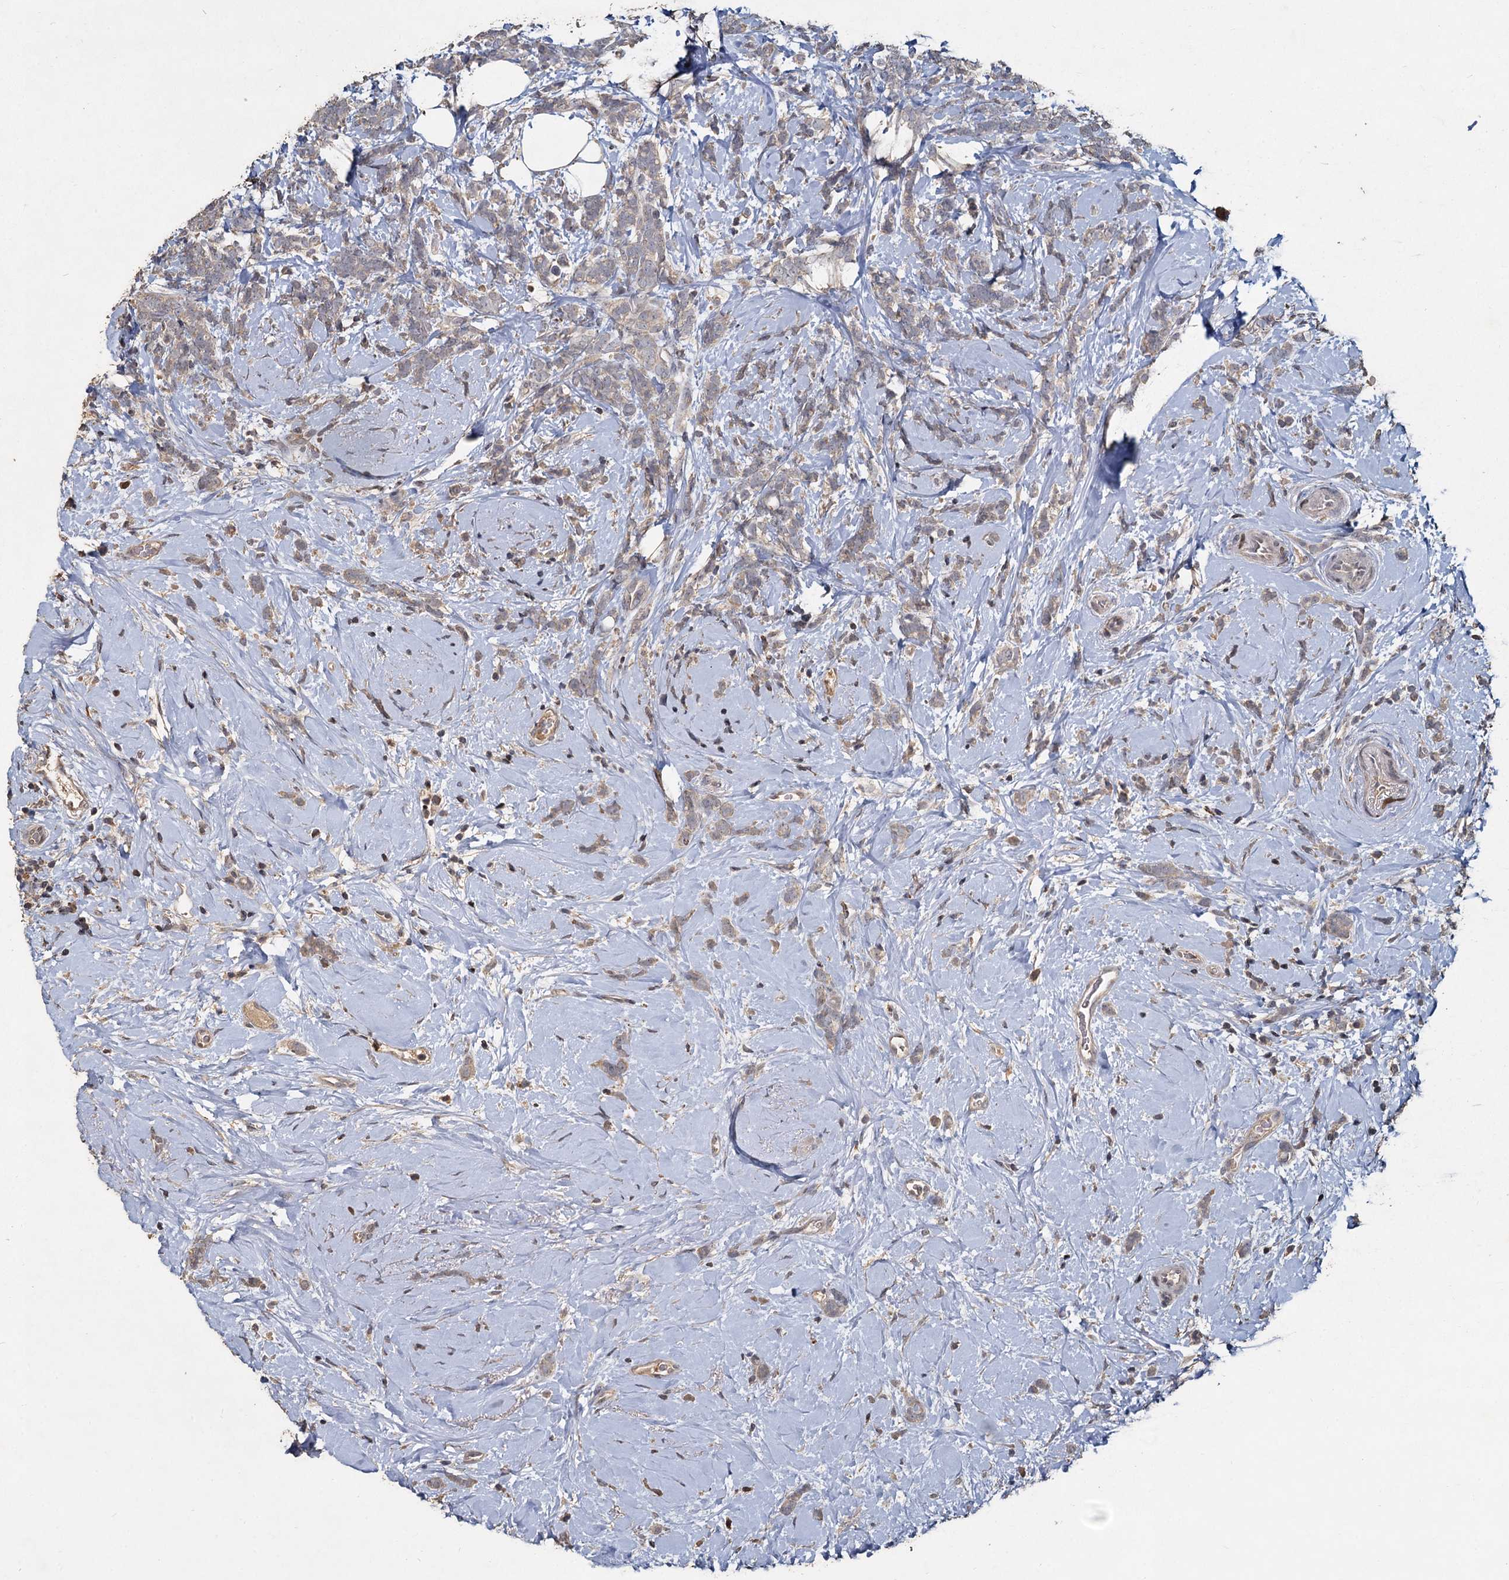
{"staining": {"intensity": "negative", "quantity": "none", "location": "none"}, "tissue": "breast cancer", "cell_type": "Tumor cells", "image_type": "cancer", "snomed": [{"axis": "morphology", "description": "Lobular carcinoma"}, {"axis": "topography", "description": "Breast"}], "caption": "Immunohistochemistry (IHC) micrograph of neoplastic tissue: breast lobular carcinoma stained with DAB (3,3'-diaminobenzidine) demonstrates no significant protein positivity in tumor cells.", "gene": "CCDC61", "patient": {"sex": "female", "age": 58}}